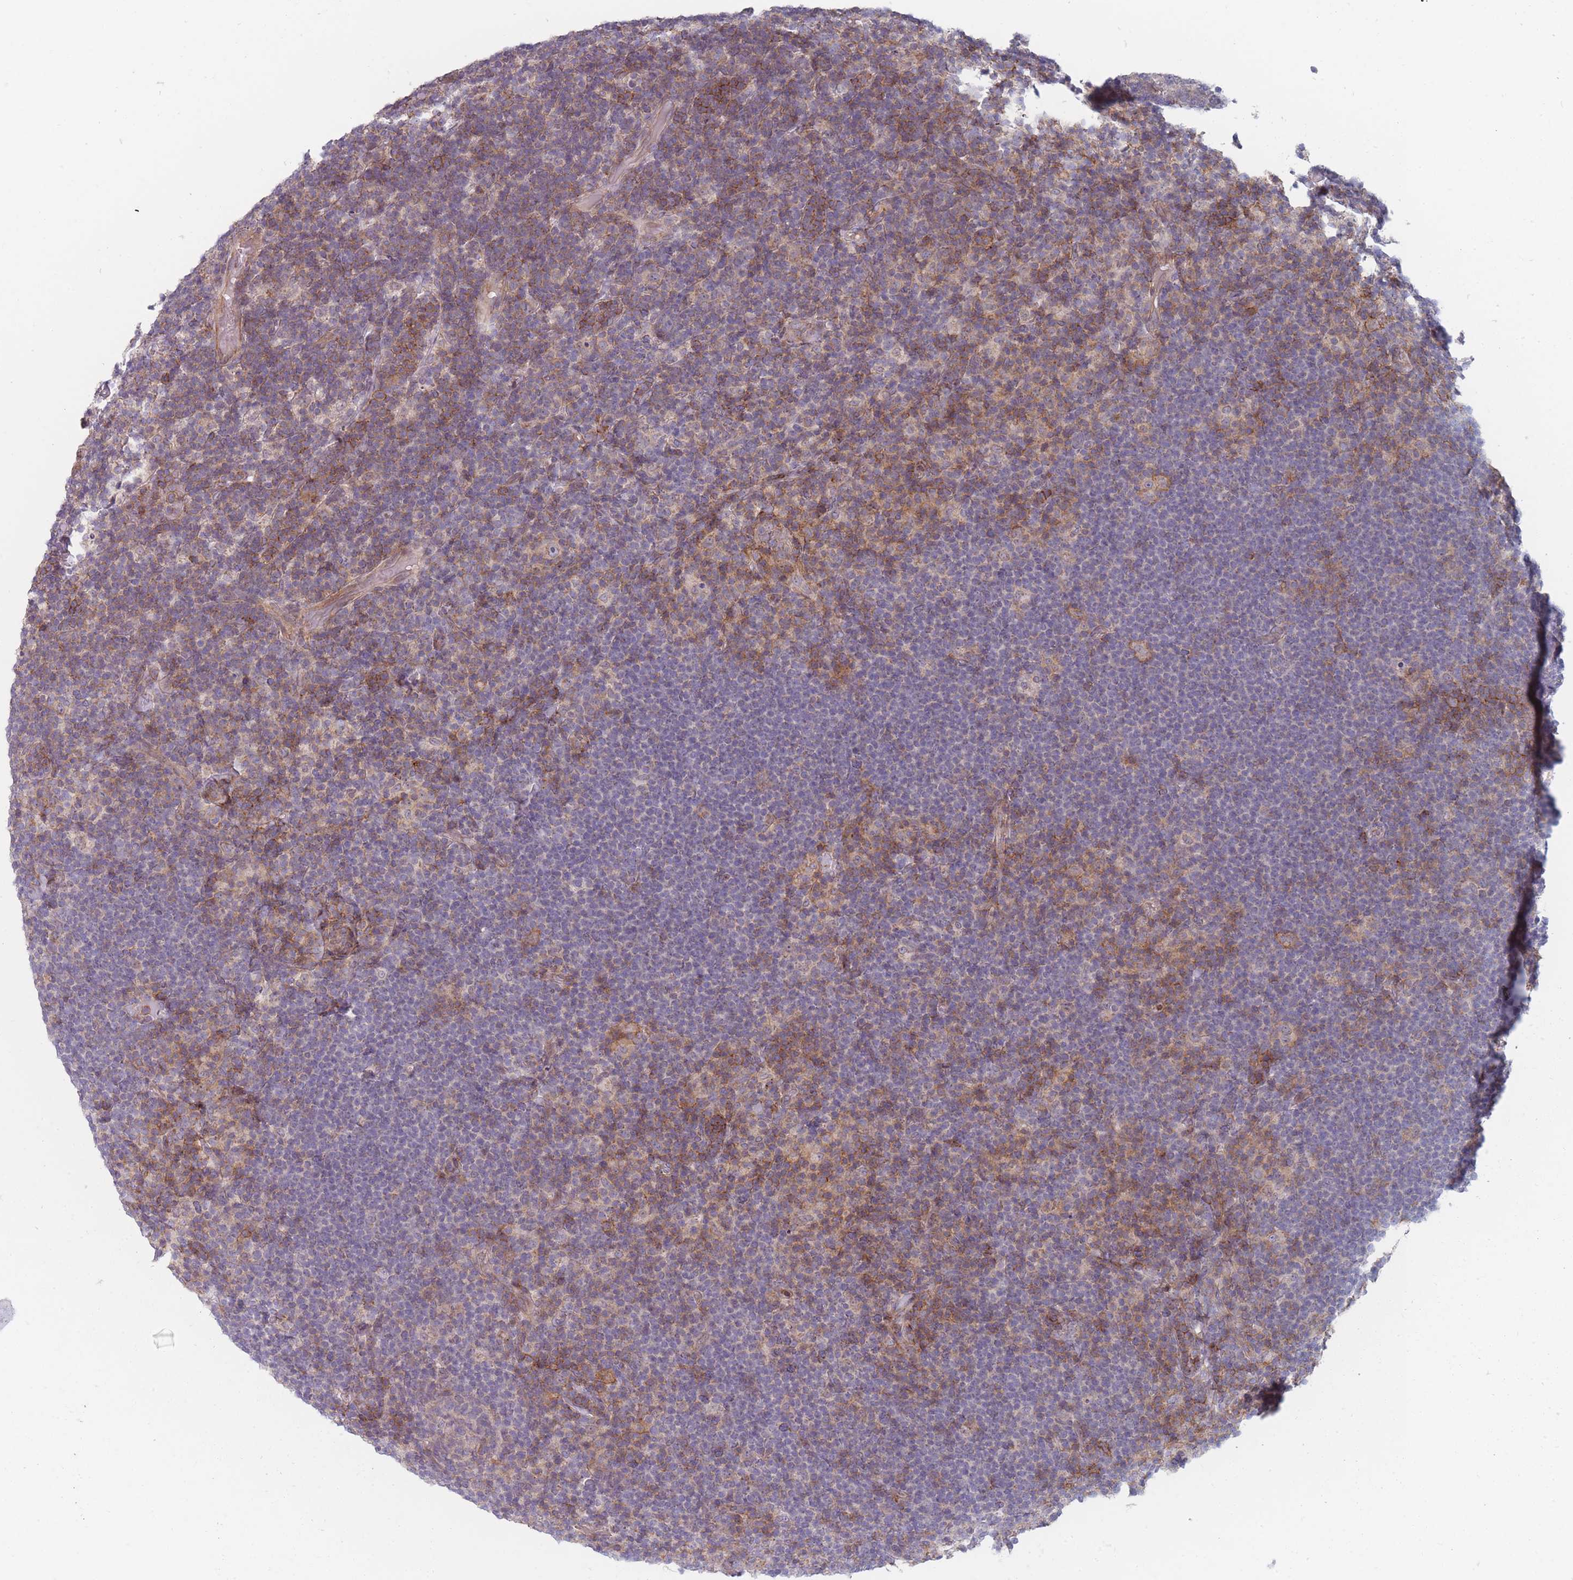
{"staining": {"intensity": "negative", "quantity": "none", "location": "none"}, "tissue": "lymphoma", "cell_type": "Tumor cells", "image_type": "cancer", "snomed": [{"axis": "morphology", "description": "Hodgkin's disease, NOS"}, {"axis": "topography", "description": "Lymph node"}], "caption": "Tumor cells are negative for brown protein staining in Hodgkin's disease.", "gene": "PCDH12", "patient": {"sex": "female", "age": 57}}